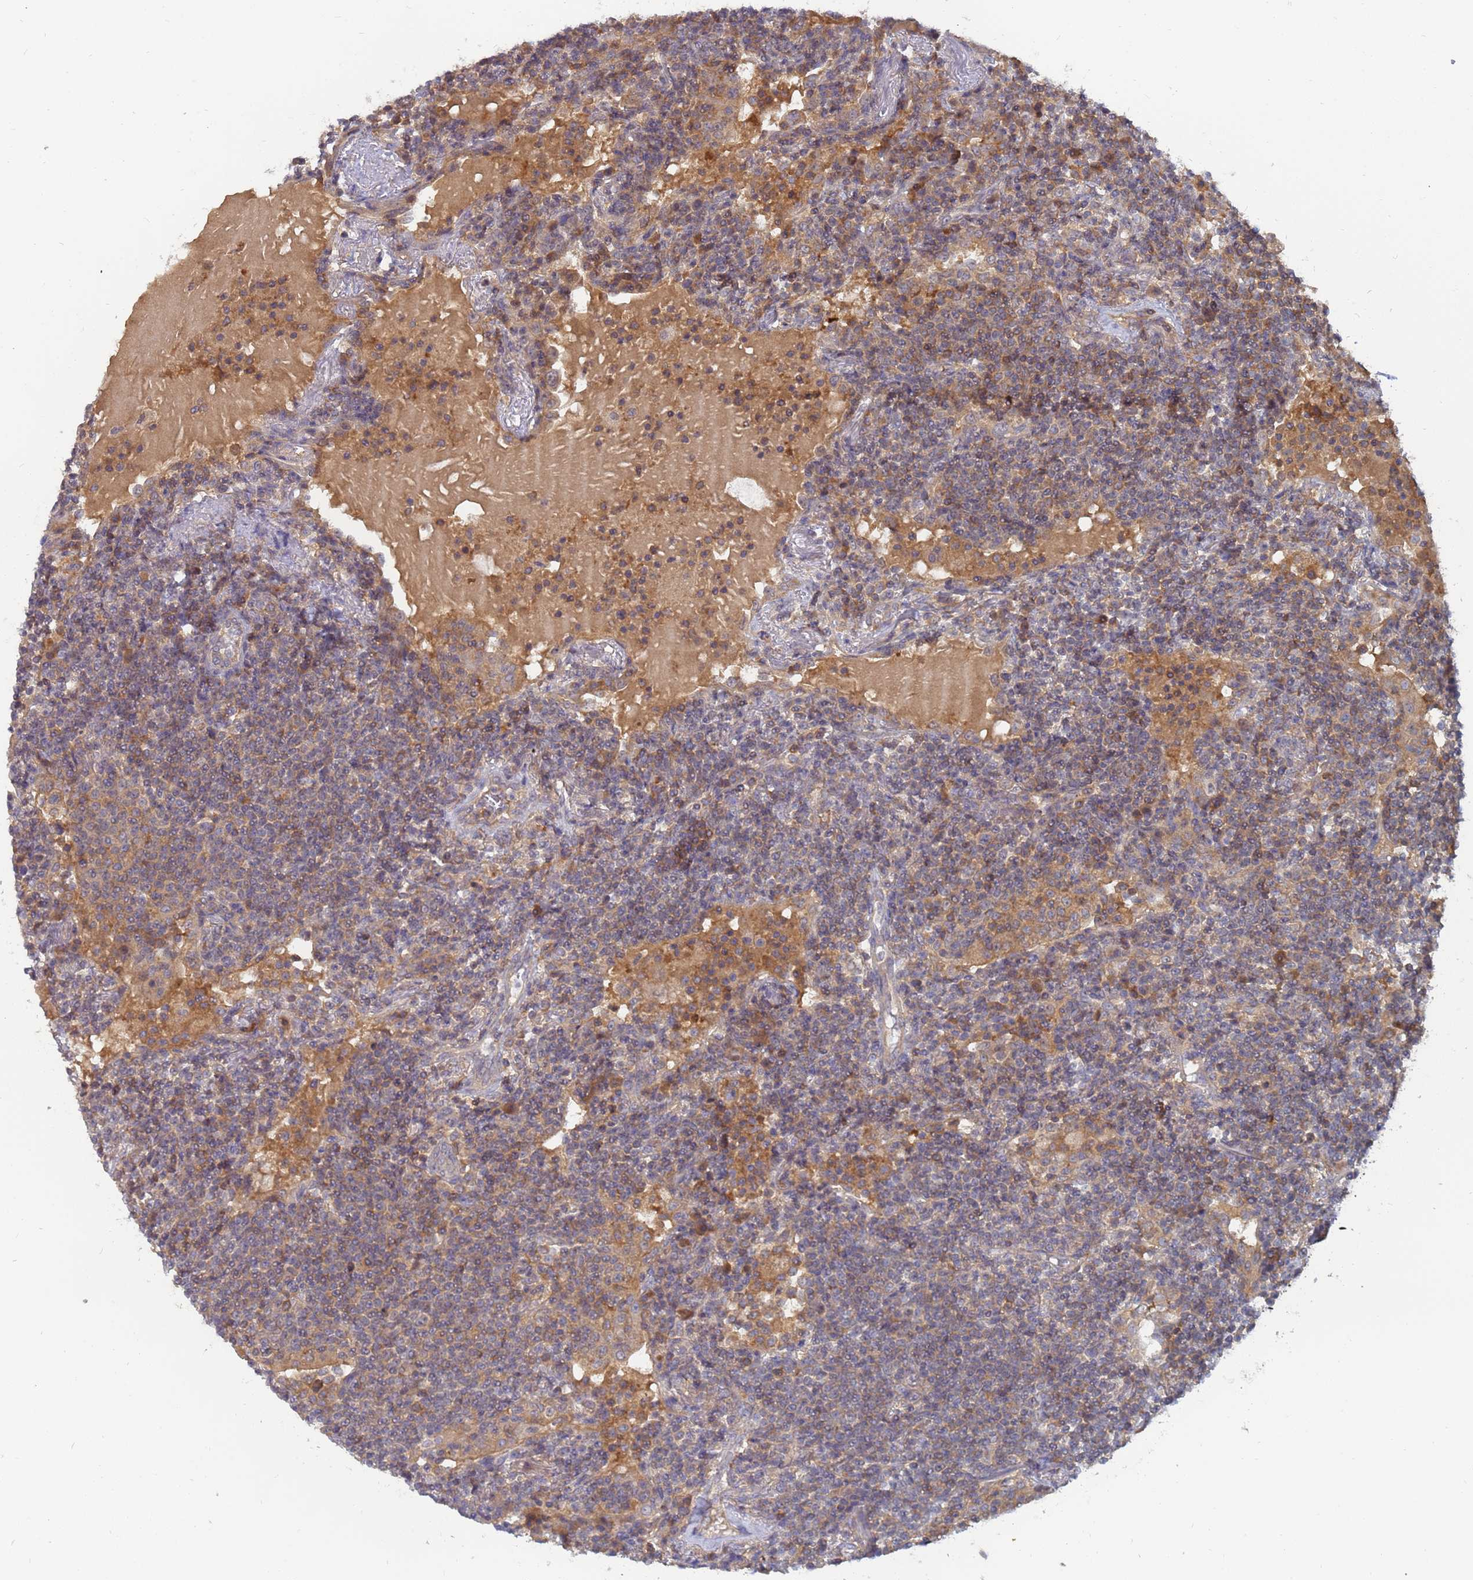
{"staining": {"intensity": "weak", "quantity": "25%-75%", "location": "cytoplasmic/membranous"}, "tissue": "lymphoma", "cell_type": "Tumor cells", "image_type": "cancer", "snomed": [{"axis": "morphology", "description": "Malignant lymphoma, non-Hodgkin's type, Low grade"}, {"axis": "topography", "description": "Lung"}], "caption": "Lymphoma stained with DAB (3,3'-diaminobenzidine) IHC shows low levels of weak cytoplasmic/membranous positivity in approximately 25%-75% of tumor cells. The staining was performed using DAB to visualize the protein expression in brown, while the nuclei were stained in blue with hematoxylin (Magnification: 20x).", "gene": "SHARPIN", "patient": {"sex": "female", "age": 71}}